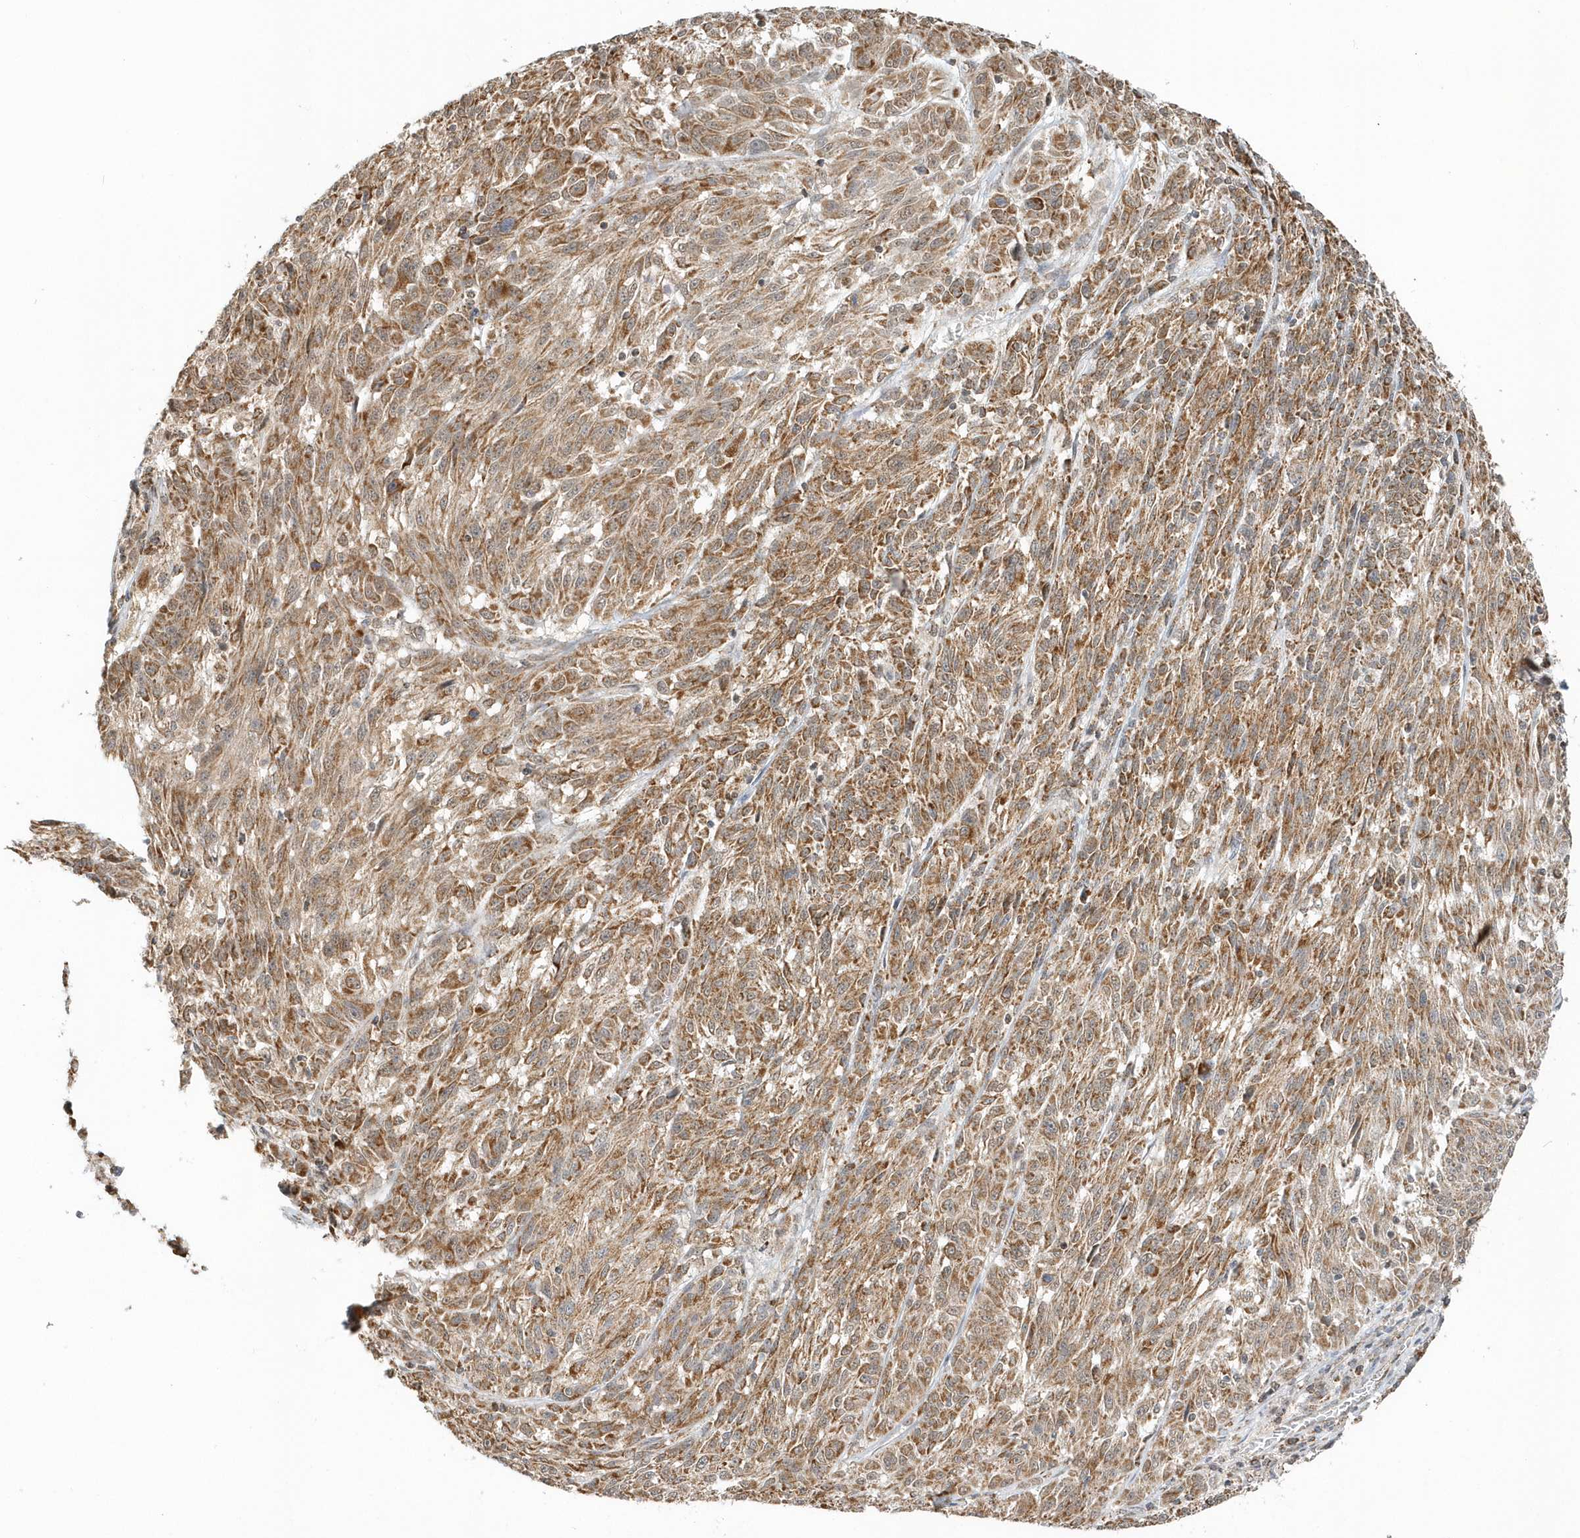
{"staining": {"intensity": "moderate", "quantity": ">75%", "location": "cytoplasmic/membranous"}, "tissue": "melanoma", "cell_type": "Tumor cells", "image_type": "cancer", "snomed": [{"axis": "morphology", "description": "Malignant melanoma, NOS"}, {"axis": "topography", "description": "Skin"}], "caption": "The image demonstrates a brown stain indicating the presence of a protein in the cytoplasmic/membranous of tumor cells in malignant melanoma.", "gene": "PSMD6", "patient": {"sex": "male", "age": 53}}